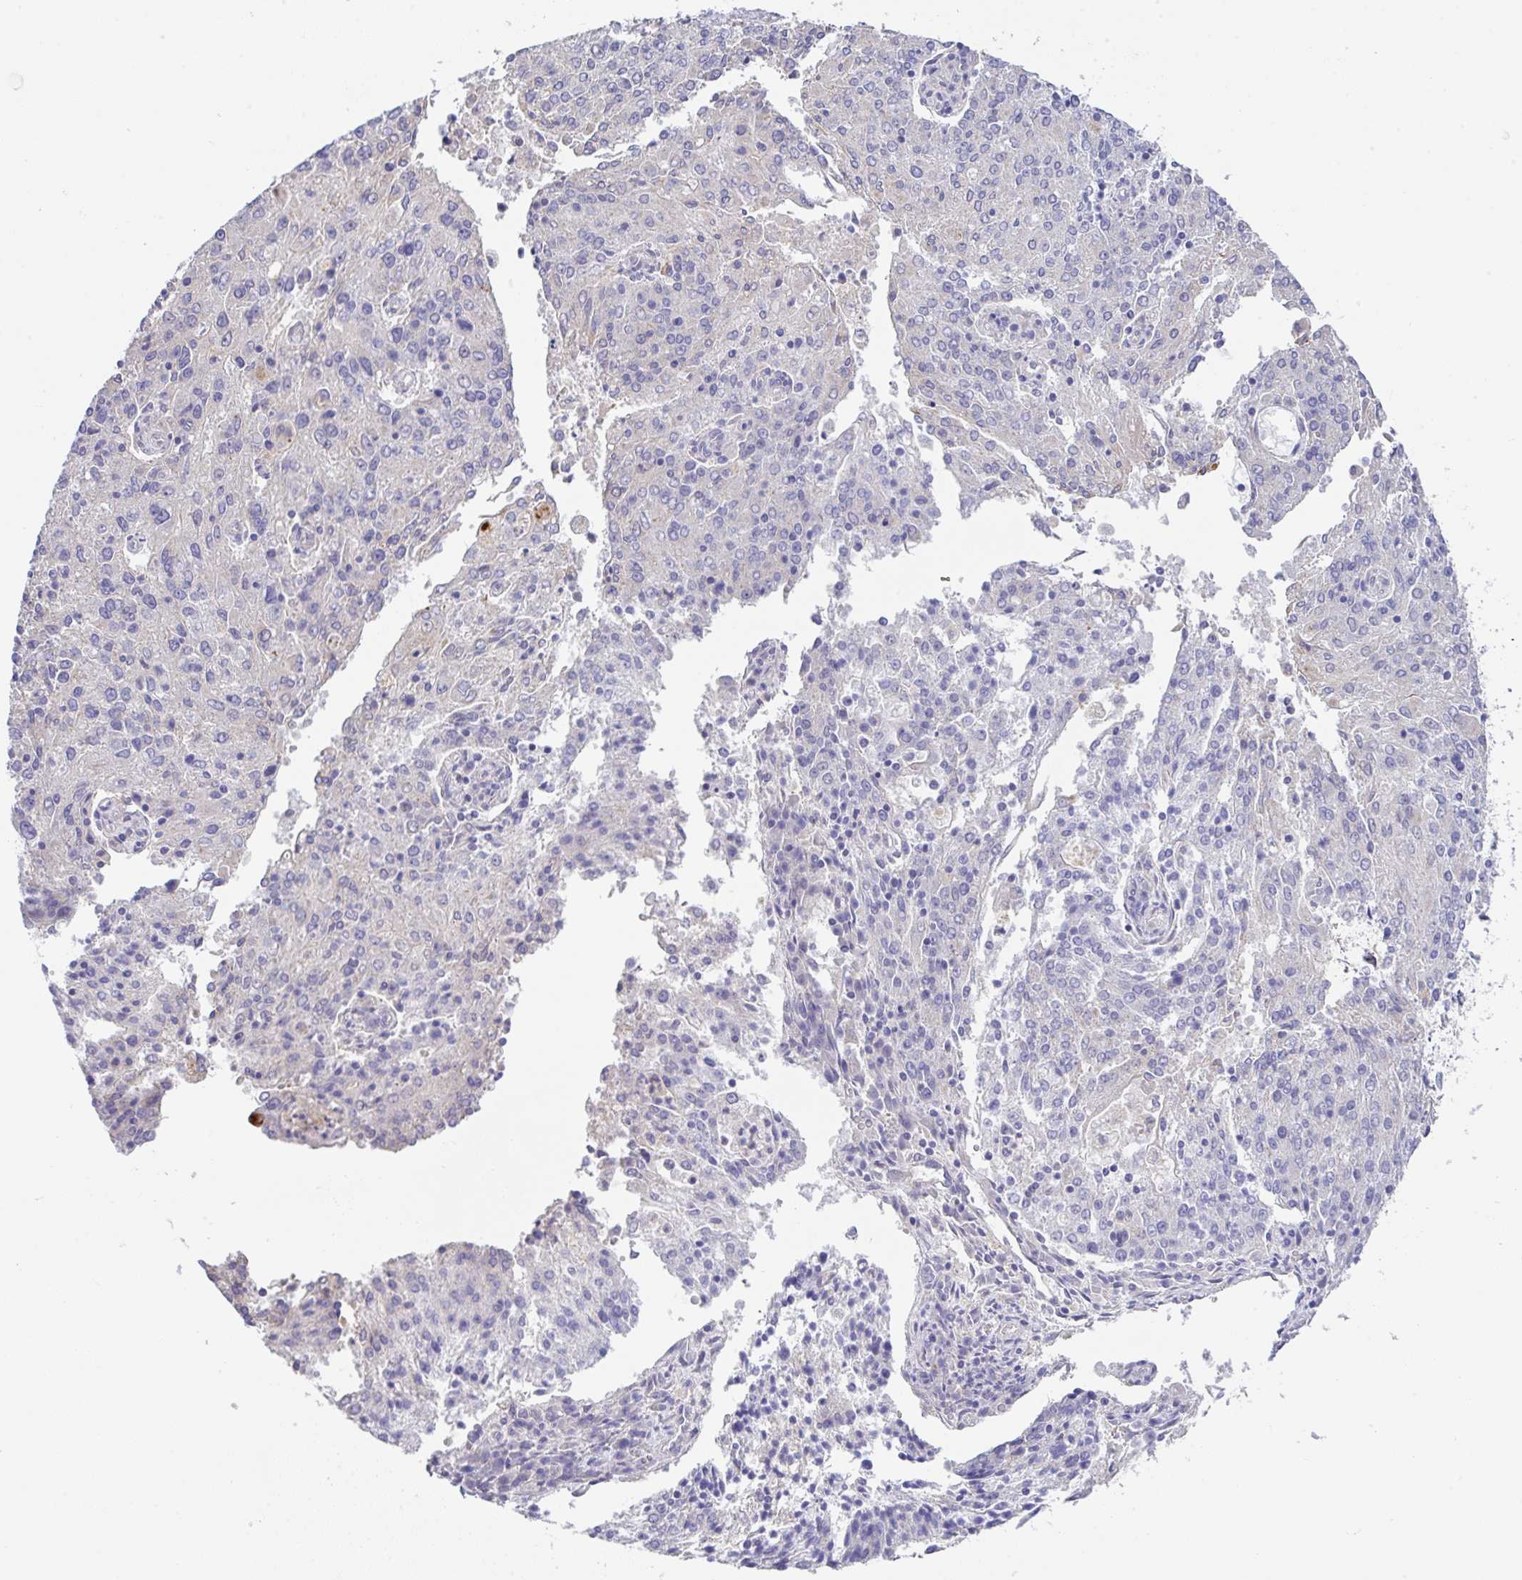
{"staining": {"intensity": "negative", "quantity": "none", "location": "none"}, "tissue": "endometrial cancer", "cell_type": "Tumor cells", "image_type": "cancer", "snomed": [{"axis": "morphology", "description": "Adenocarcinoma, NOS"}, {"axis": "topography", "description": "Endometrium"}], "caption": "Tumor cells are negative for protein expression in human endometrial adenocarcinoma.", "gene": "EPN3", "patient": {"sex": "female", "age": 82}}